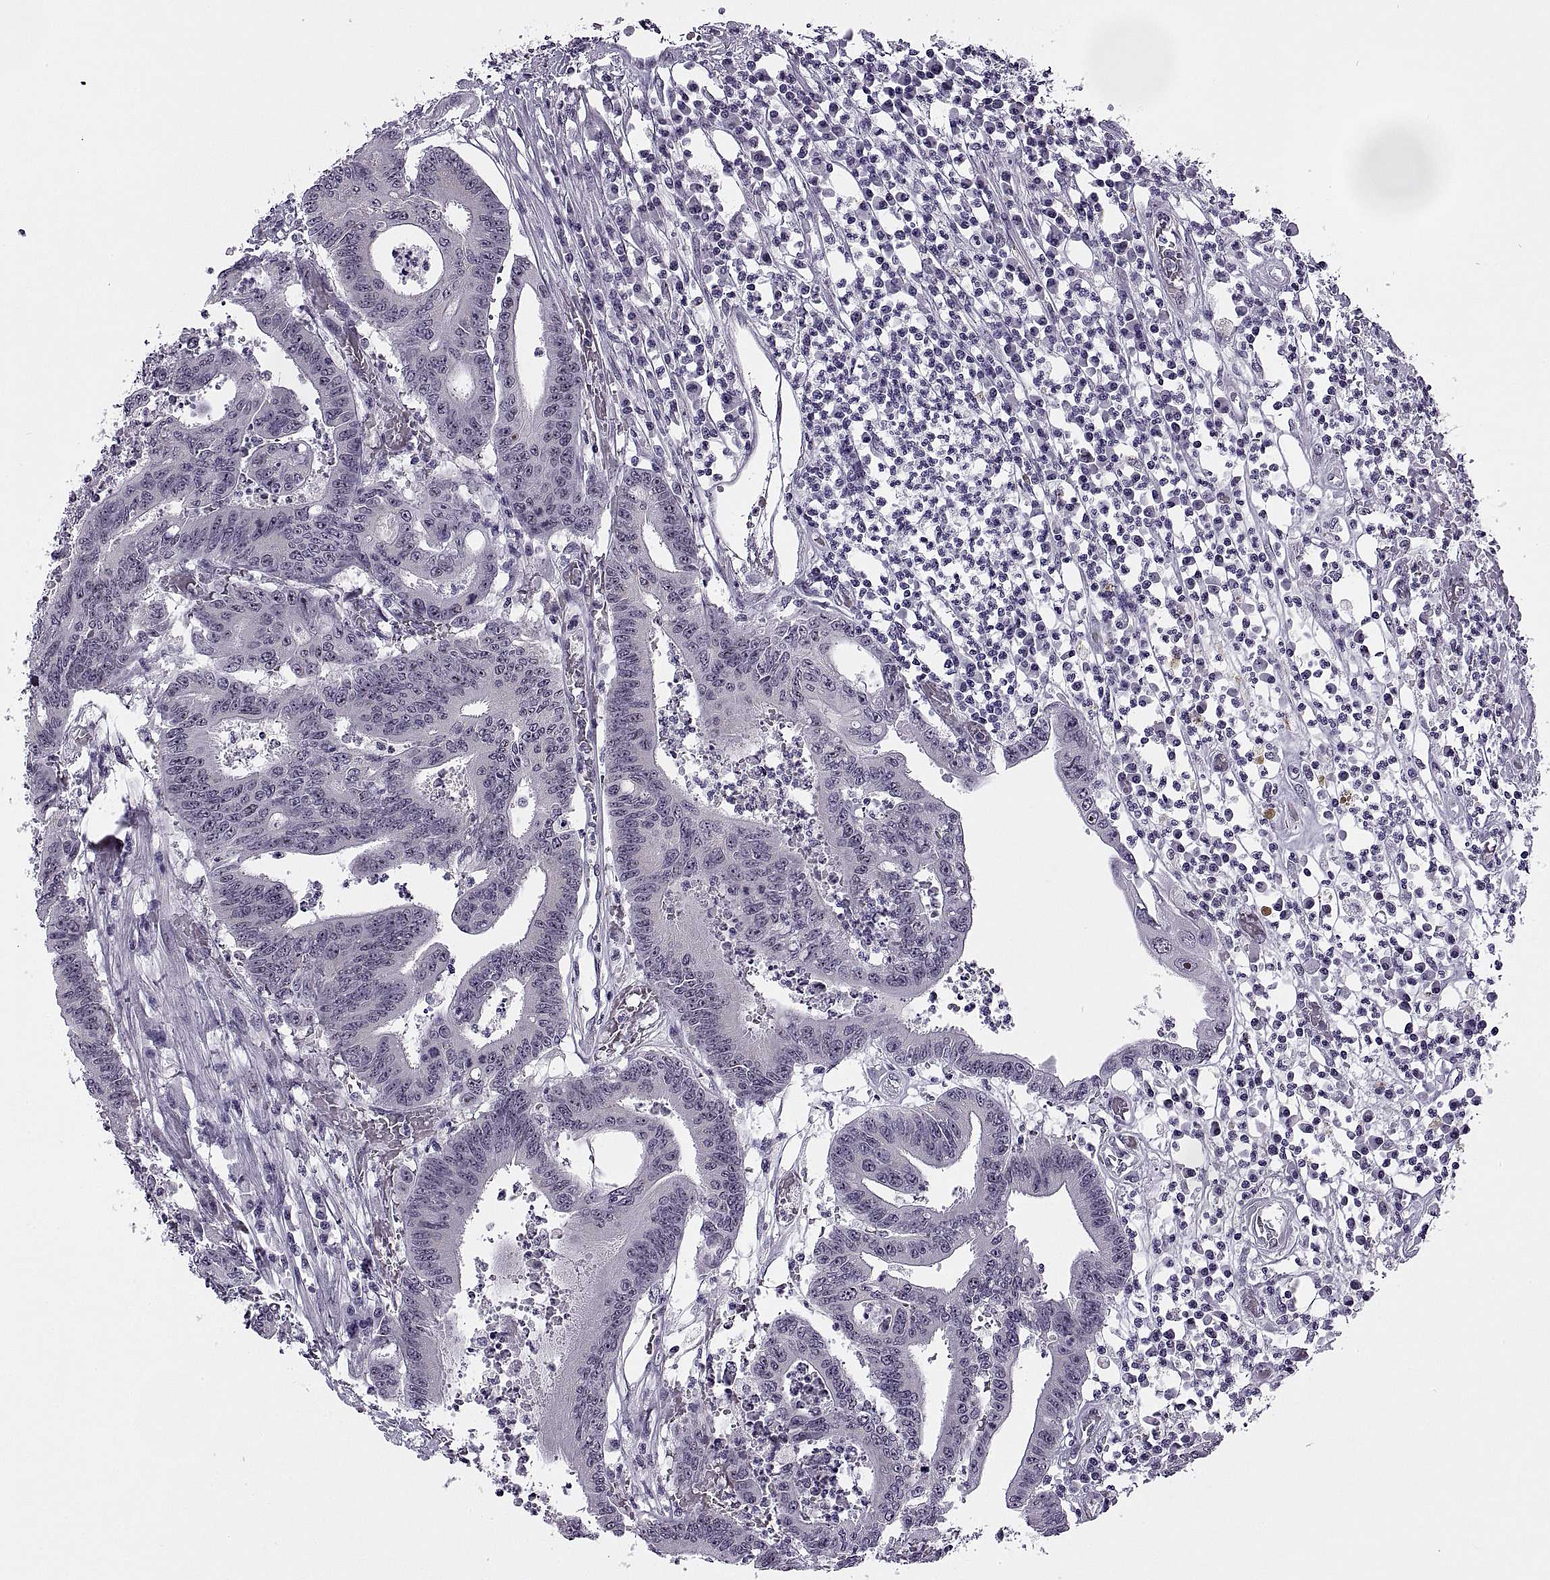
{"staining": {"intensity": "negative", "quantity": "none", "location": "none"}, "tissue": "colorectal cancer", "cell_type": "Tumor cells", "image_type": "cancer", "snomed": [{"axis": "morphology", "description": "Adenocarcinoma, NOS"}, {"axis": "topography", "description": "Rectum"}], "caption": "Colorectal cancer (adenocarcinoma) stained for a protein using IHC demonstrates no staining tumor cells.", "gene": "TBC1D3G", "patient": {"sex": "male", "age": 54}}